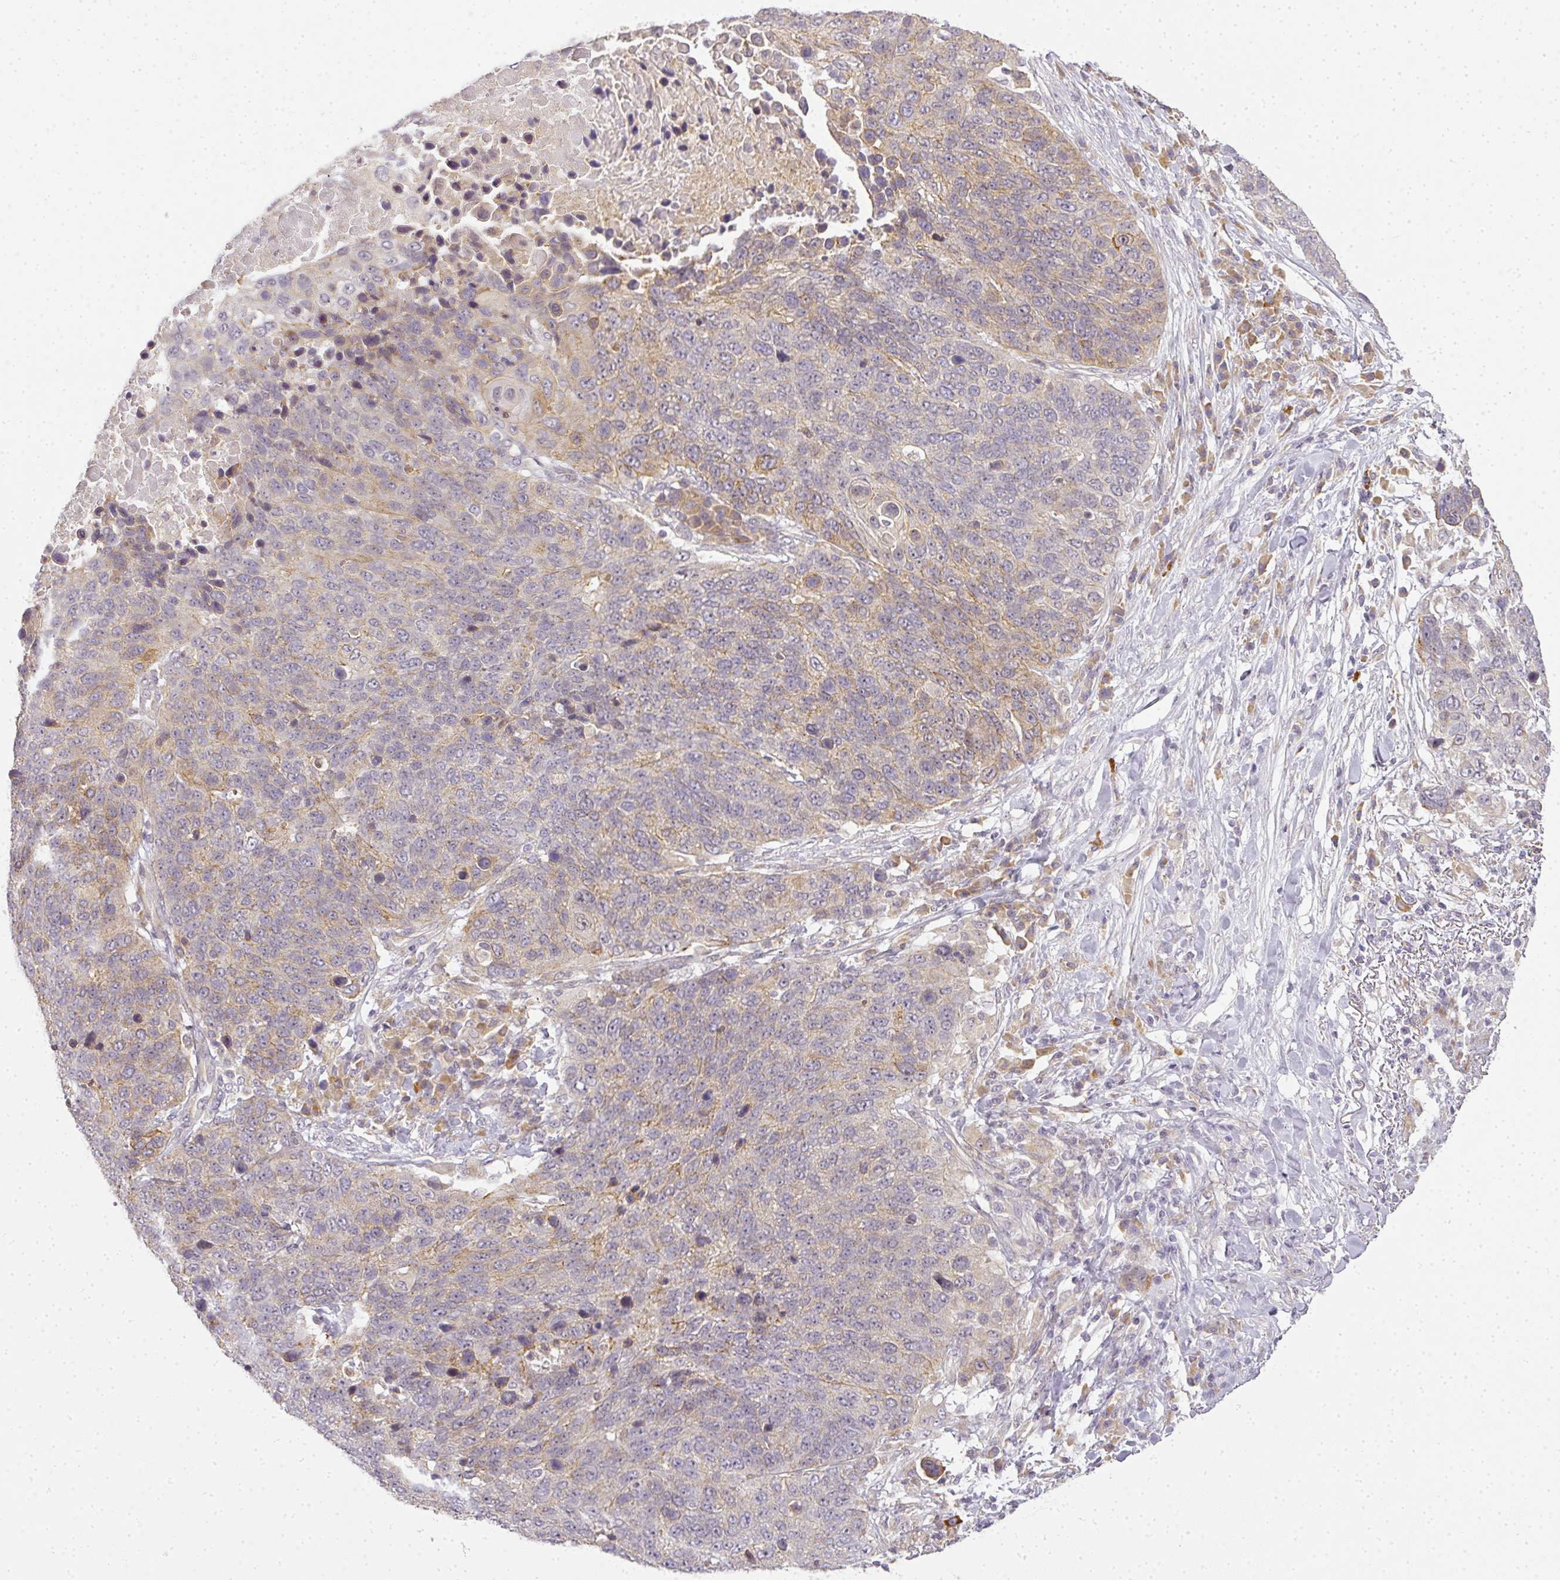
{"staining": {"intensity": "weak", "quantity": "25%-75%", "location": "cytoplasmic/membranous"}, "tissue": "lung cancer", "cell_type": "Tumor cells", "image_type": "cancer", "snomed": [{"axis": "morphology", "description": "Normal tissue, NOS"}, {"axis": "morphology", "description": "Squamous cell carcinoma, NOS"}, {"axis": "topography", "description": "Lymph node"}, {"axis": "topography", "description": "Lung"}], "caption": "The micrograph displays staining of lung cancer, revealing weak cytoplasmic/membranous protein expression (brown color) within tumor cells.", "gene": "MED19", "patient": {"sex": "male", "age": 66}}